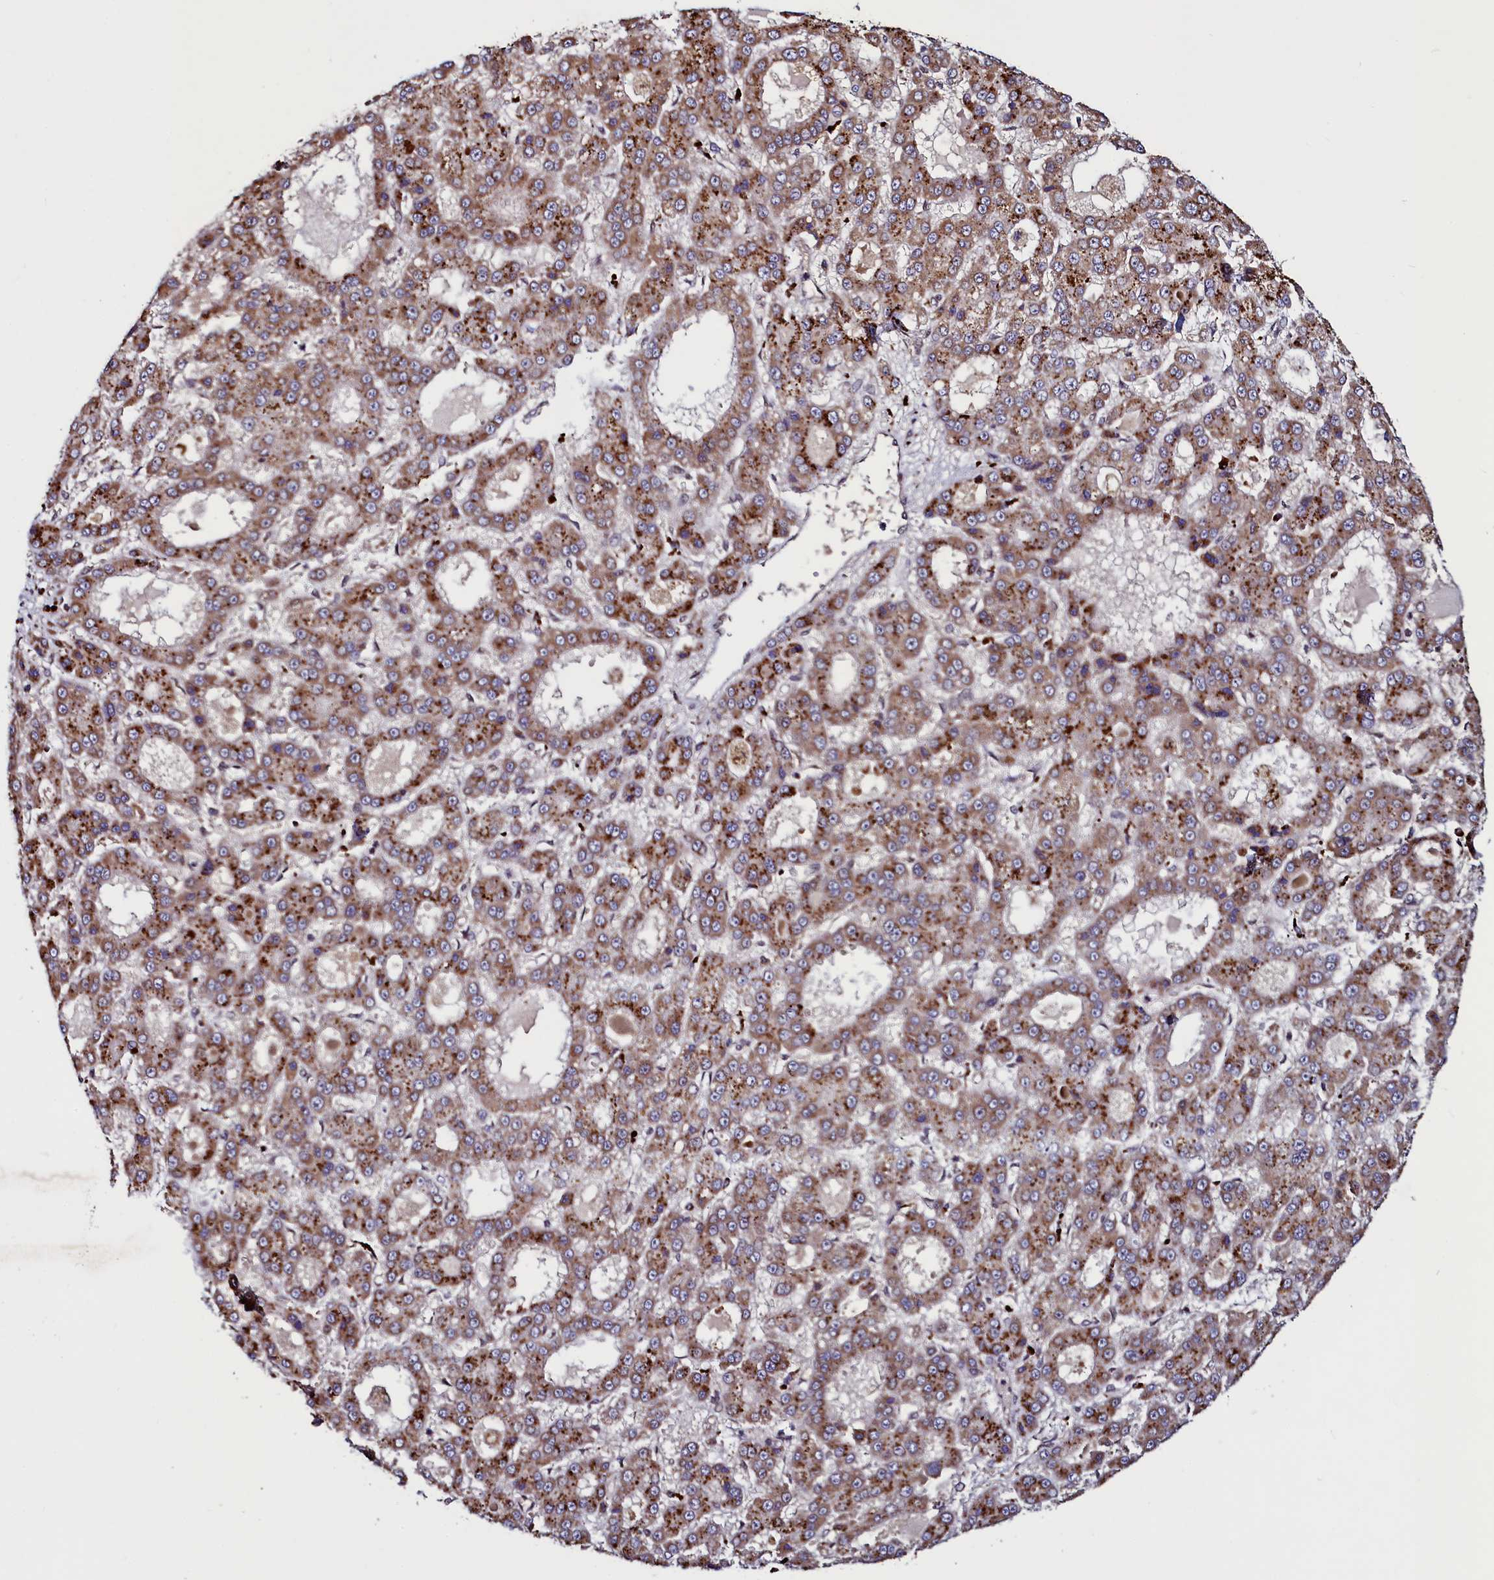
{"staining": {"intensity": "moderate", "quantity": ">75%", "location": "cytoplasmic/membranous"}, "tissue": "liver cancer", "cell_type": "Tumor cells", "image_type": "cancer", "snomed": [{"axis": "morphology", "description": "Carcinoma, Hepatocellular, NOS"}, {"axis": "topography", "description": "Liver"}], "caption": "IHC micrograph of neoplastic tissue: liver hepatocellular carcinoma stained using immunohistochemistry shows medium levels of moderate protein expression localized specifically in the cytoplasmic/membranous of tumor cells, appearing as a cytoplasmic/membranous brown color.", "gene": "ZNF577", "patient": {"sex": "male", "age": 70}}